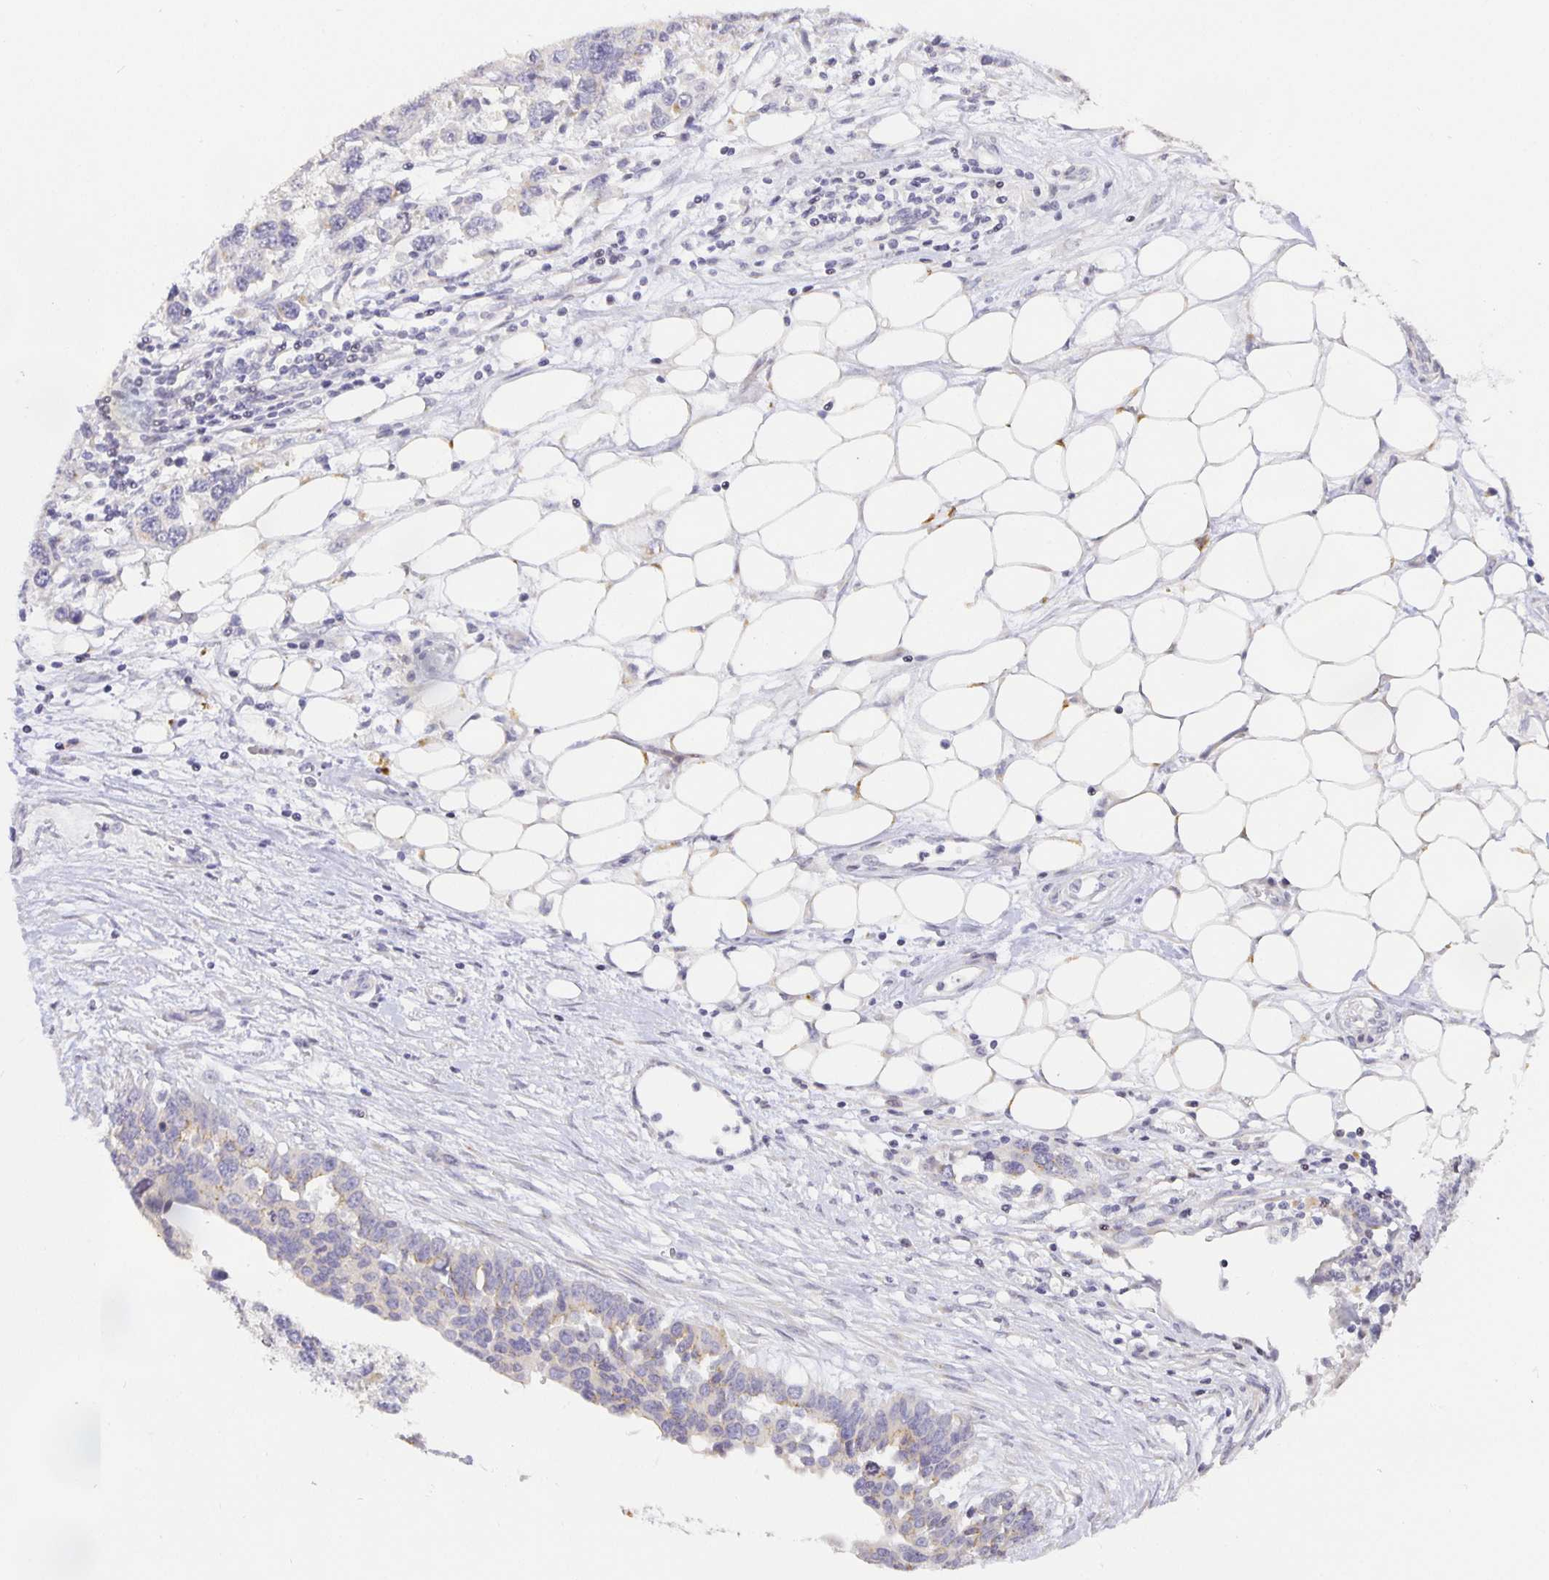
{"staining": {"intensity": "weak", "quantity": "<25%", "location": "cytoplasmic/membranous"}, "tissue": "ovarian cancer", "cell_type": "Tumor cells", "image_type": "cancer", "snomed": [{"axis": "morphology", "description": "Cystadenocarcinoma, serous, NOS"}, {"axis": "topography", "description": "Ovary"}], "caption": "DAB immunohistochemical staining of human ovarian serous cystadenocarcinoma shows no significant staining in tumor cells. (Brightfield microscopy of DAB (3,3'-diaminobenzidine) immunohistochemistry at high magnification).", "gene": "TJP3", "patient": {"sex": "female", "age": 76}}